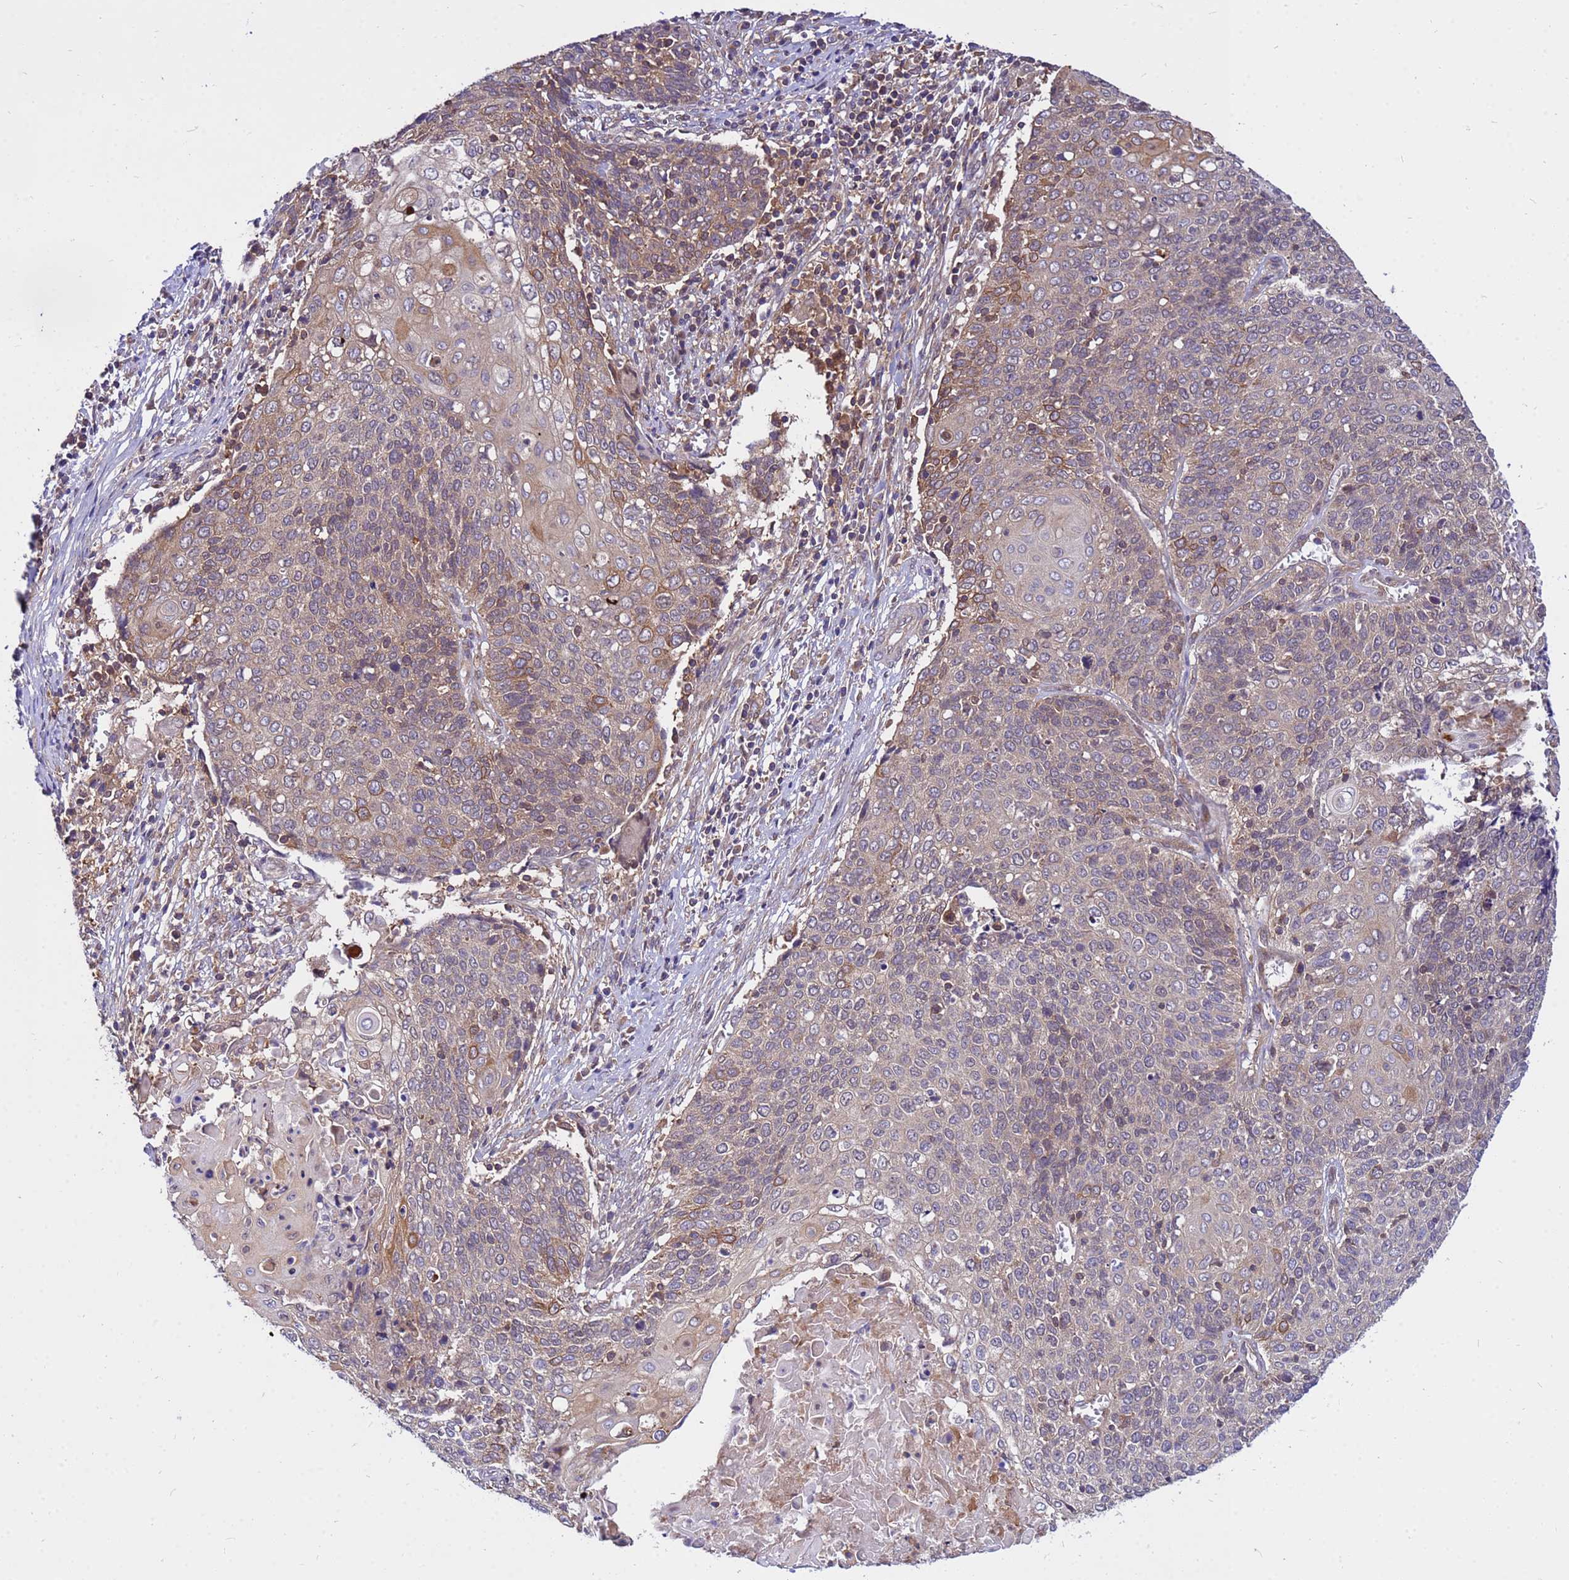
{"staining": {"intensity": "moderate", "quantity": "25%-75%", "location": "cytoplasmic/membranous"}, "tissue": "cervical cancer", "cell_type": "Tumor cells", "image_type": "cancer", "snomed": [{"axis": "morphology", "description": "Squamous cell carcinoma, NOS"}, {"axis": "topography", "description": "Cervix"}], "caption": "Moderate cytoplasmic/membranous protein expression is seen in approximately 25%-75% of tumor cells in cervical cancer.", "gene": "GET3", "patient": {"sex": "female", "age": 39}}